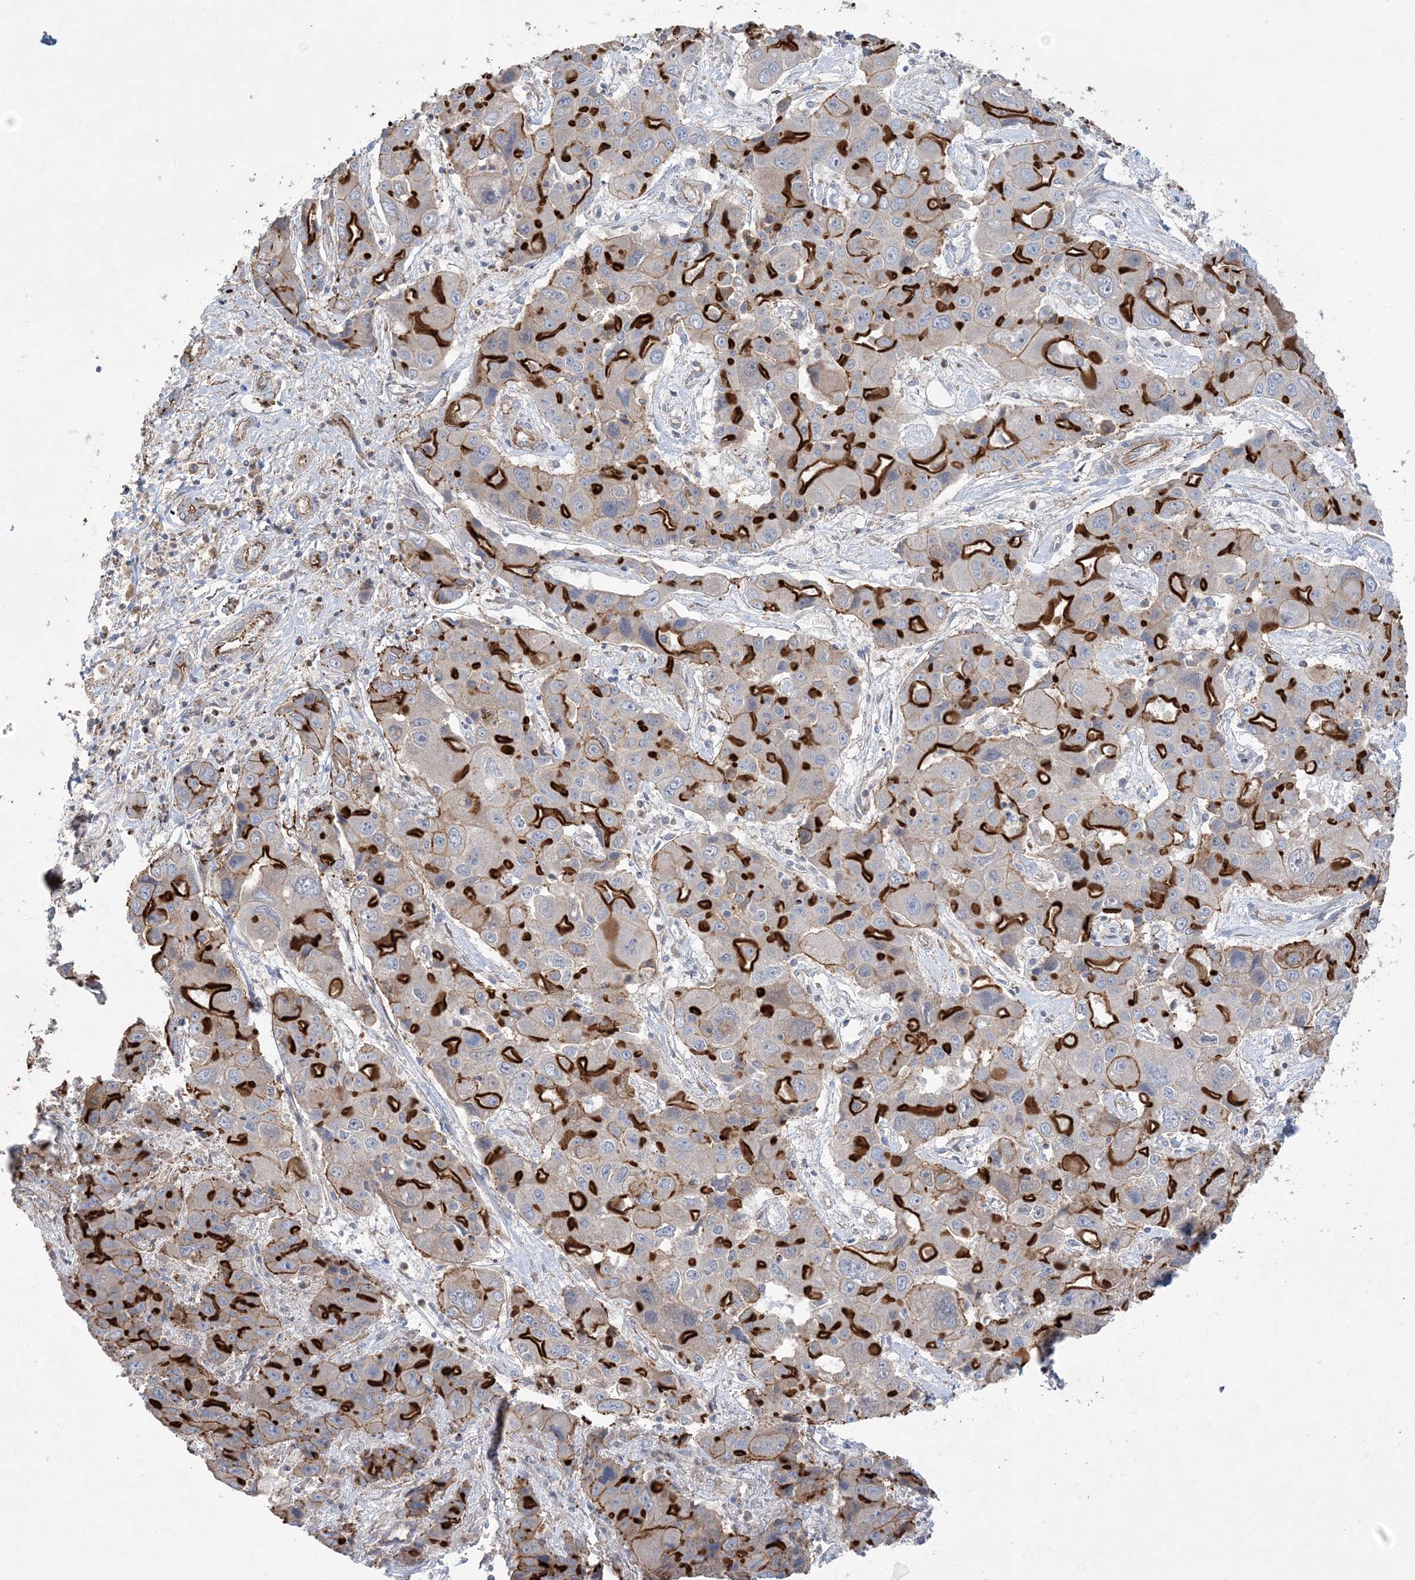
{"staining": {"intensity": "strong", "quantity": "25%-75%", "location": "cytoplasmic/membranous"}, "tissue": "liver cancer", "cell_type": "Tumor cells", "image_type": "cancer", "snomed": [{"axis": "morphology", "description": "Cholangiocarcinoma"}, {"axis": "topography", "description": "Liver"}], "caption": "Human cholangiocarcinoma (liver) stained for a protein (brown) exhibits strong cytoplasmic/membranous positive positivity in about 25%-75% of tumor cells.", "gene": "PIGC", "patient": {"sex": "male", "age": 67}}